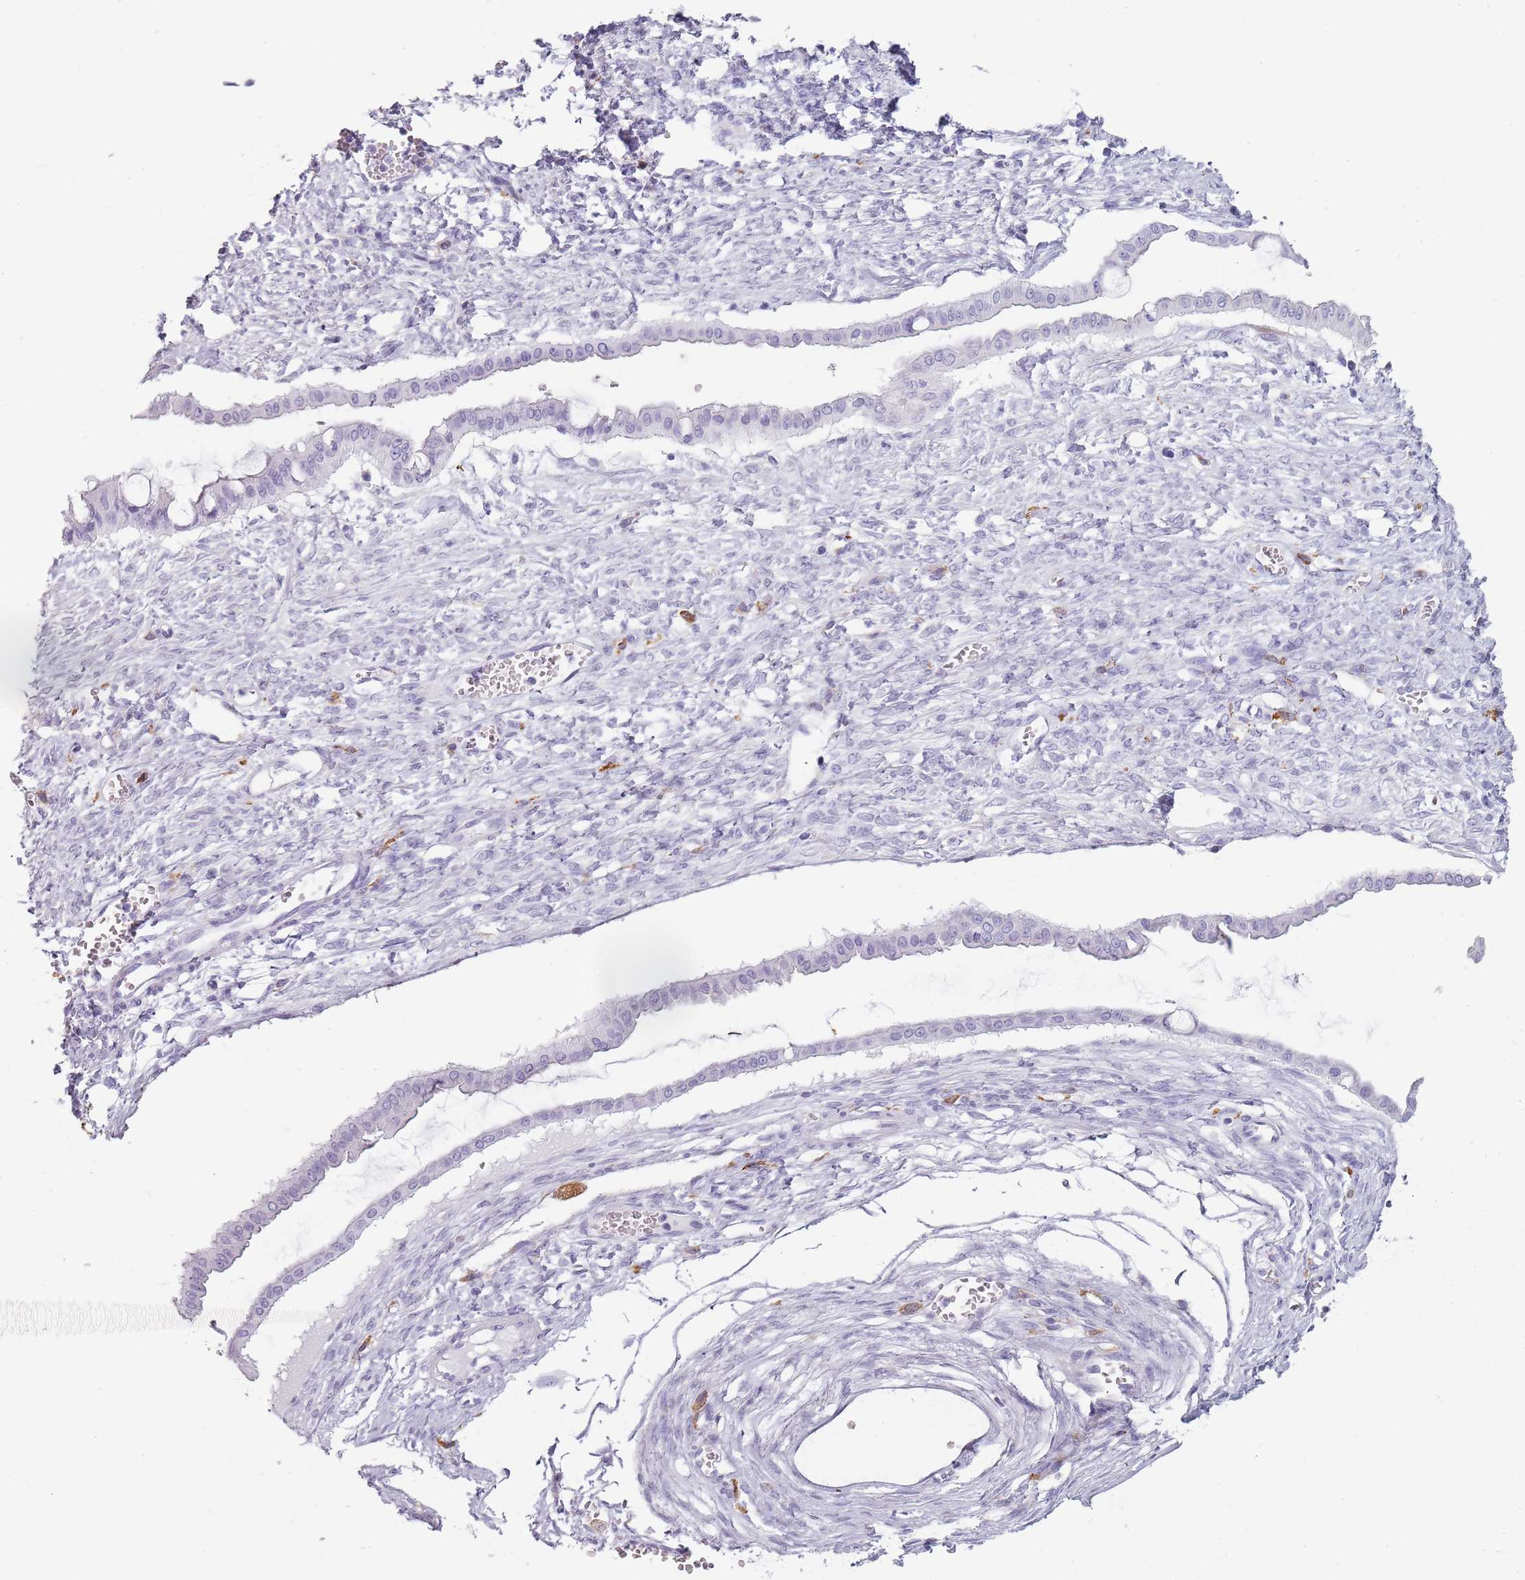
{"staining": {"intensity": "negative", "quantity": "none", "location": "none"}, "tissue": "ovarian cancer", "cell_type": "Tumor cells", "image_type": "cancer", "snomed": [{"axis": "morphology", "description": "Cystadenocarcinoma, mucinous, NOS"}, {"axis": "topography", "description": "Ovary"}], "caption": "Tumor cells show no significant protein staining in mucinous cystadenocarcinoma (ovarian).", "gene": "COLEC12", "patient": {"sex": "female", "age": 73}}